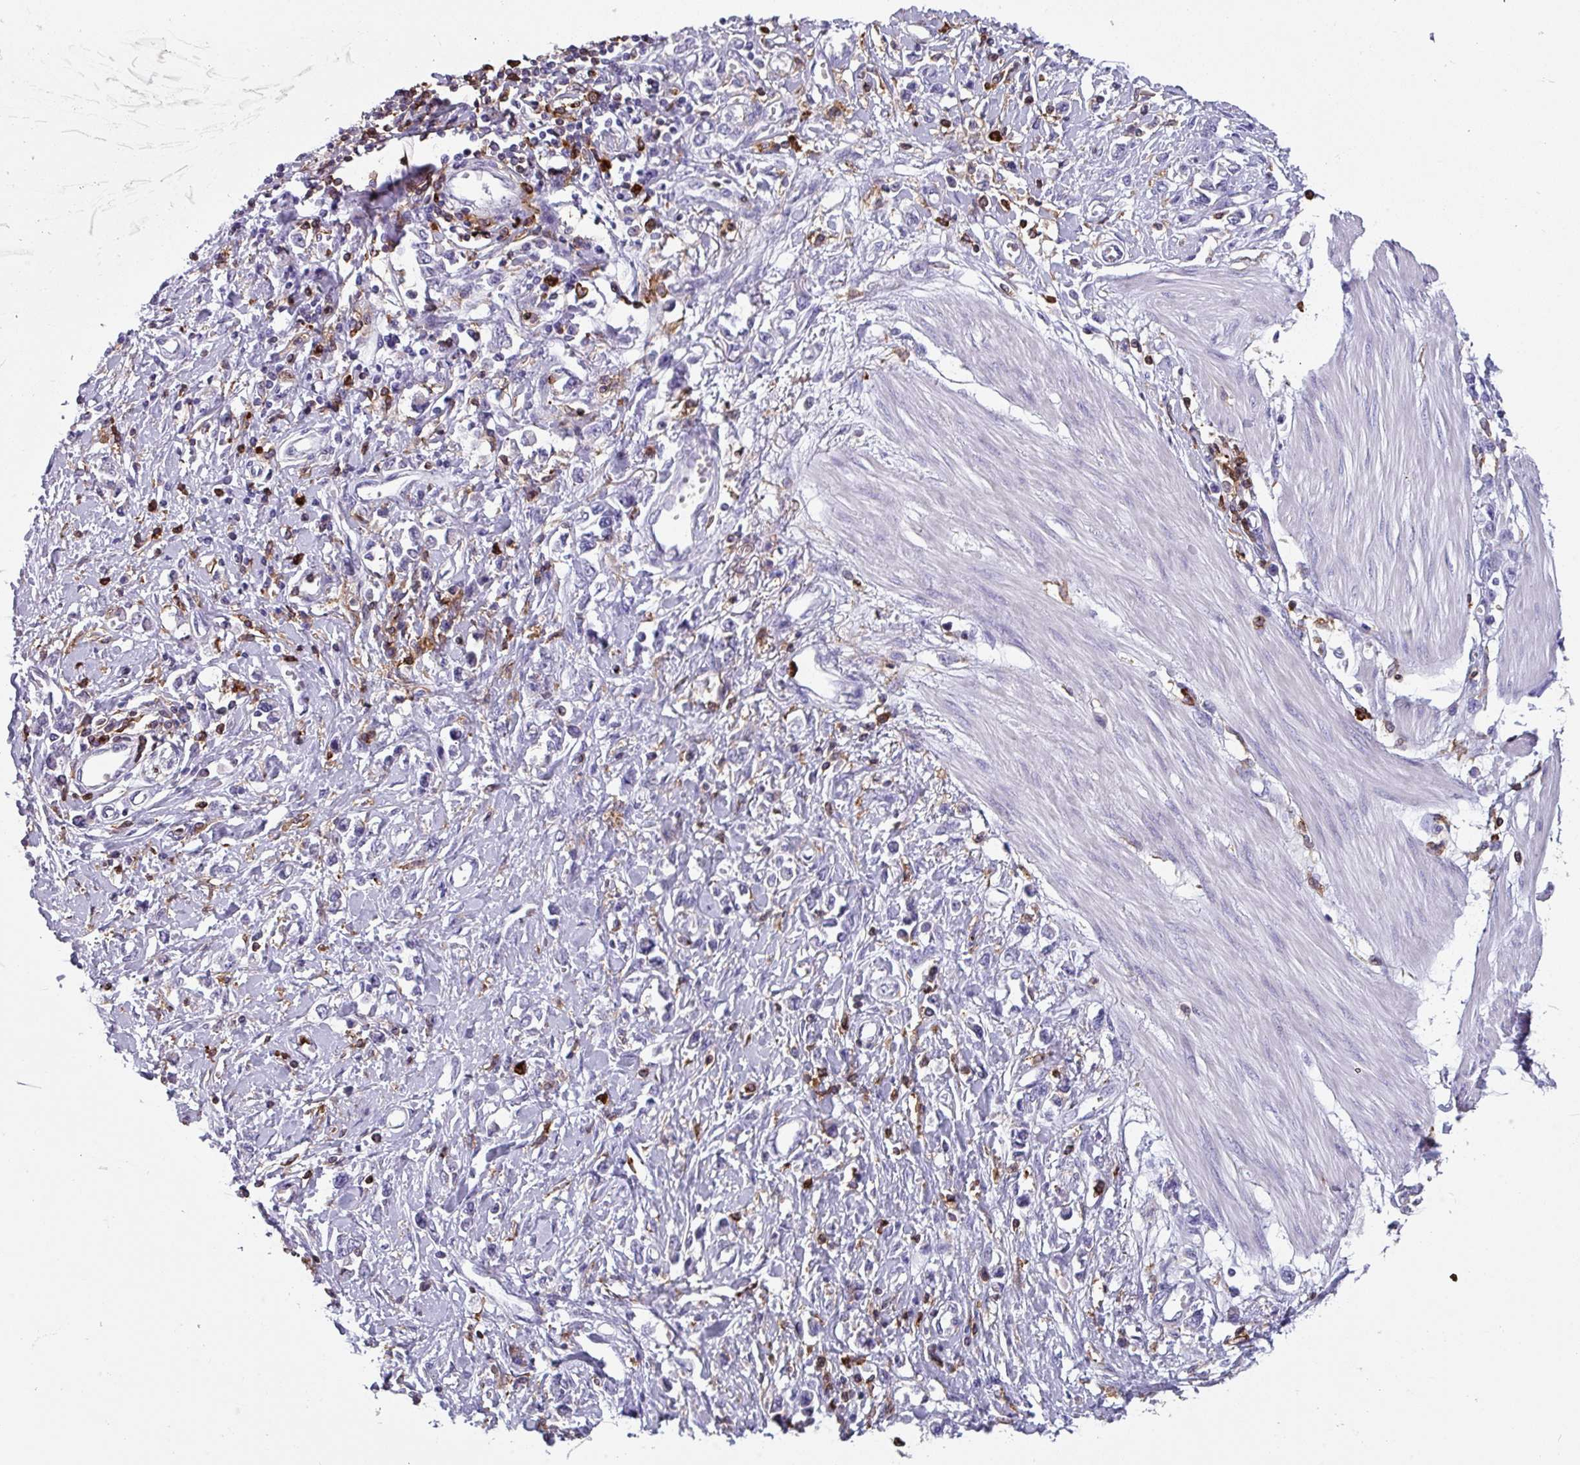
{"staining": {"intensity": "negative", "quantity": "none", "location": "none"}, "tissue": "stomach cancer", "cell_type": "Tumor cells", "image_type": "cancer", "snomed": [{"axis": "morphology", "description": "Adenocarcinoma, NOS"}, {"axis": "topography", "description": "Stomach"}], "caption": "This is an IHC image of human stomach adenocarcinoma. There is no positivity in tumor cells.", "gene": "EXOSC5", "patient": {"sex": "female", "age": 76}}